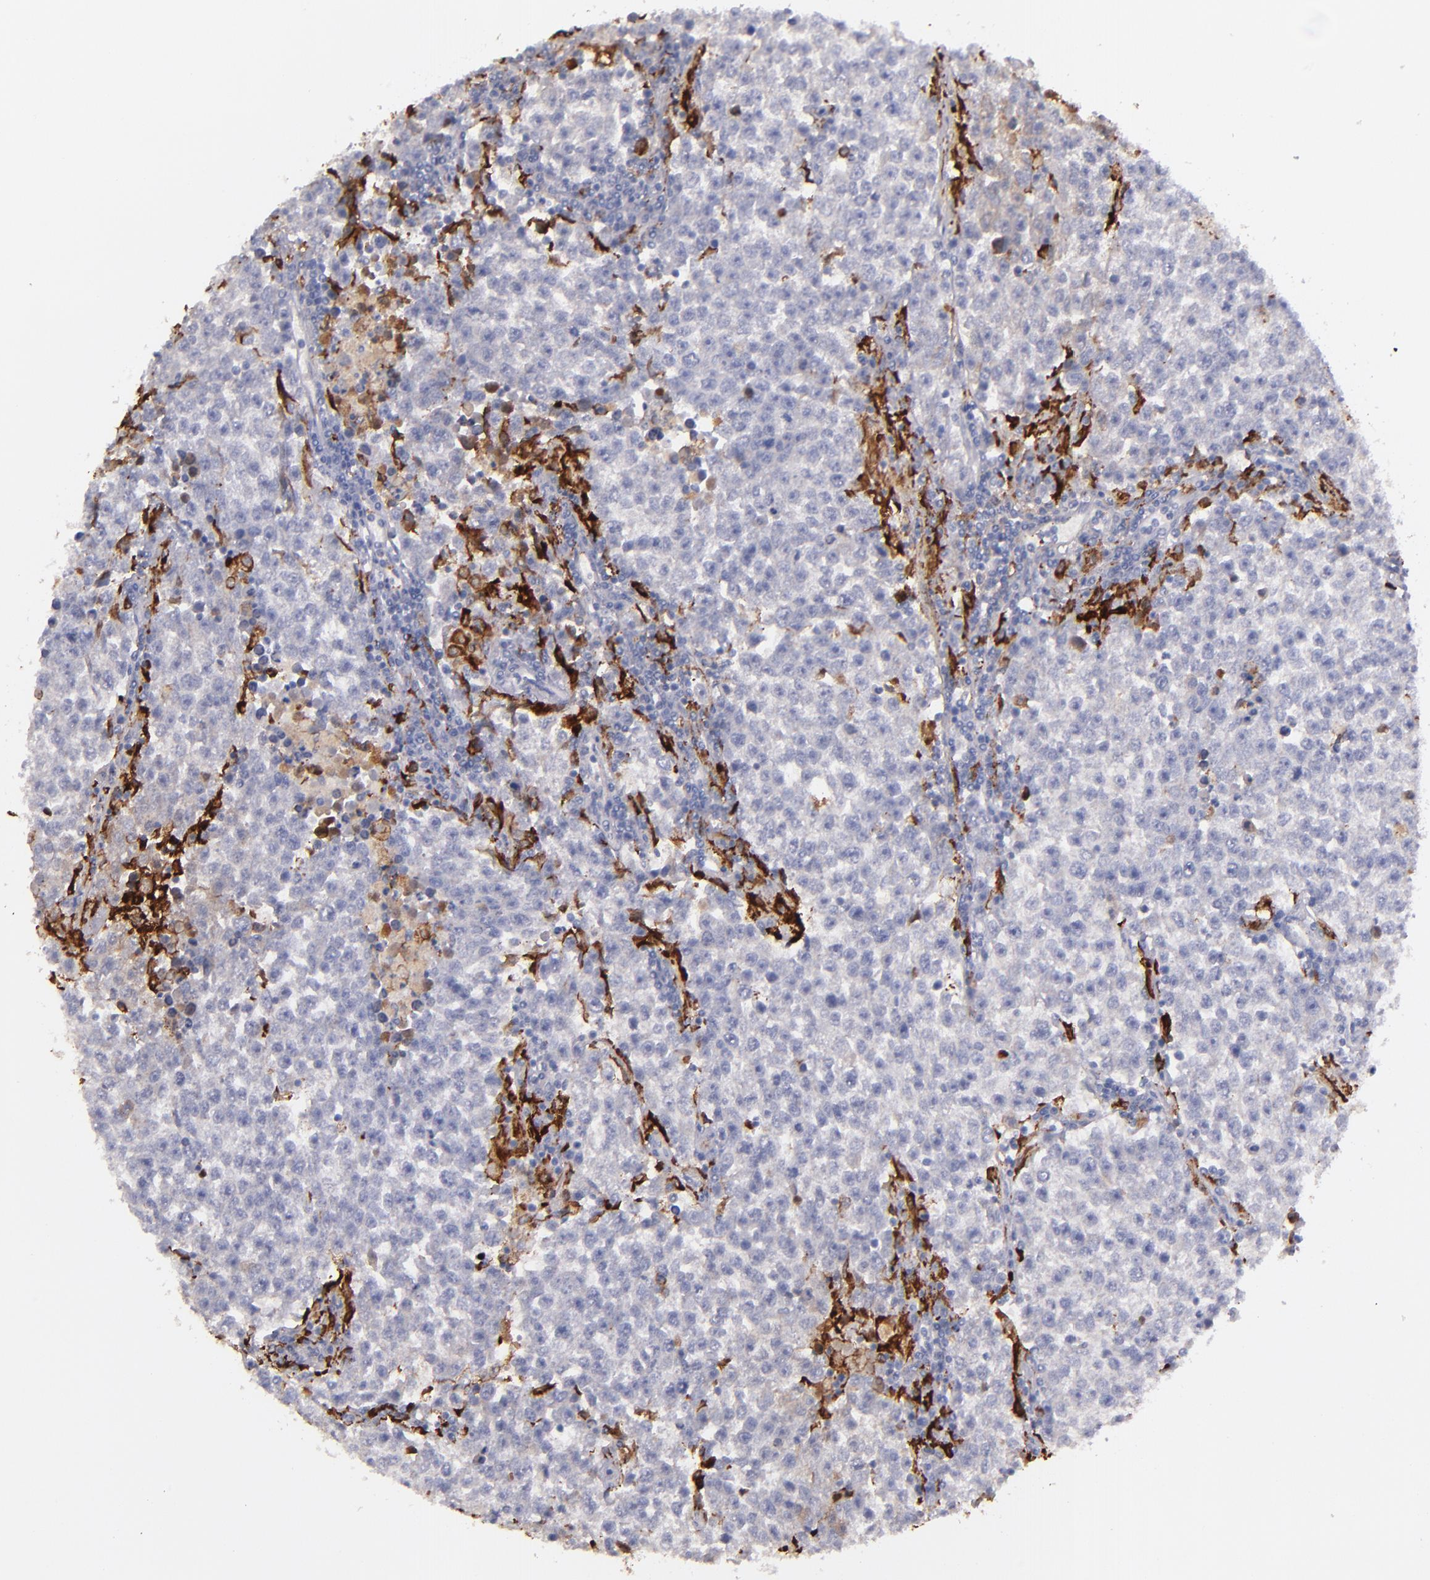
{"staining": {"intensity": "weak", "quantity": "<25%", "location": "cytoplasmic/membranous"}, "tissue": "testis cancer", "cell_type": "Tumor cells", "image_type": "cancer", "snomed": [{"axis": "morphology", "description": "Seminoma, NOS"}, {"axis": "topography", "description": "Testis"}], "caption": "IHC histopathology image of neoplastic tissue: testis cancer stained with DAB reveals no significant protein positivity in tumor cells. Nuclei are stained in blue.", "gene": "C1QA", "patient": {"sex": "male", "age": 36}}